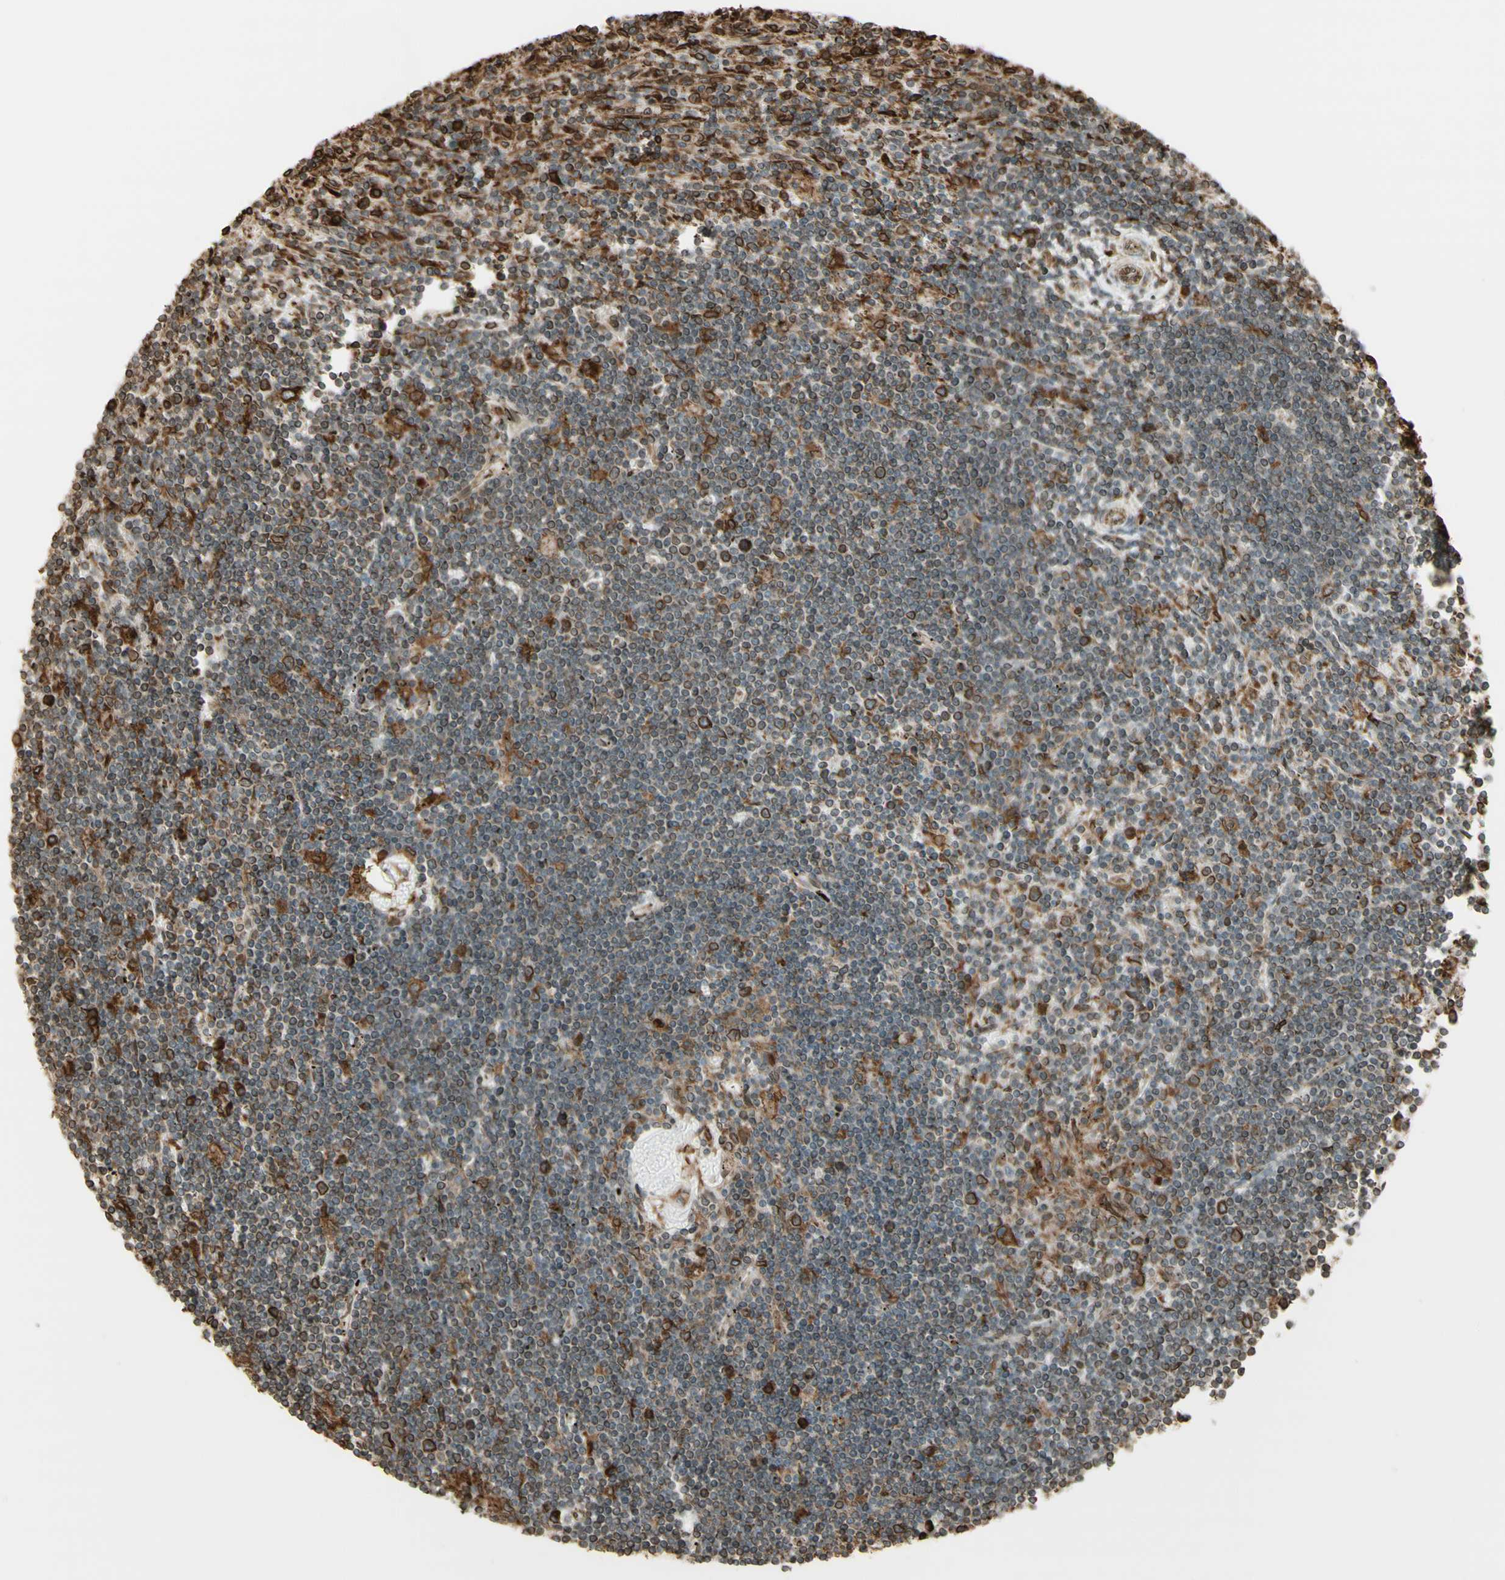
{"staining": {"intensity": "moderate", "quantity": "25%-75%", "location": "cytoplasmic/membranous"}, "tissue": "lymphoma", "cell_type": "Tumor cells", "image_type": "cancer", "snomed": [{"axis": "morphology", "description": "Malignant lymphoma, non-Hodgkin's type, Low grade"}, {"axis": "topography", "description": "Spleen"}], "caption": "Lymphoma stained with a brown dye exhibits moderate cytoplasmic/membranous positive positivity in approximately 25%-75% of tumor cells.", "gene": "CANX", "patient": {"sex": "male", "age": 76}}